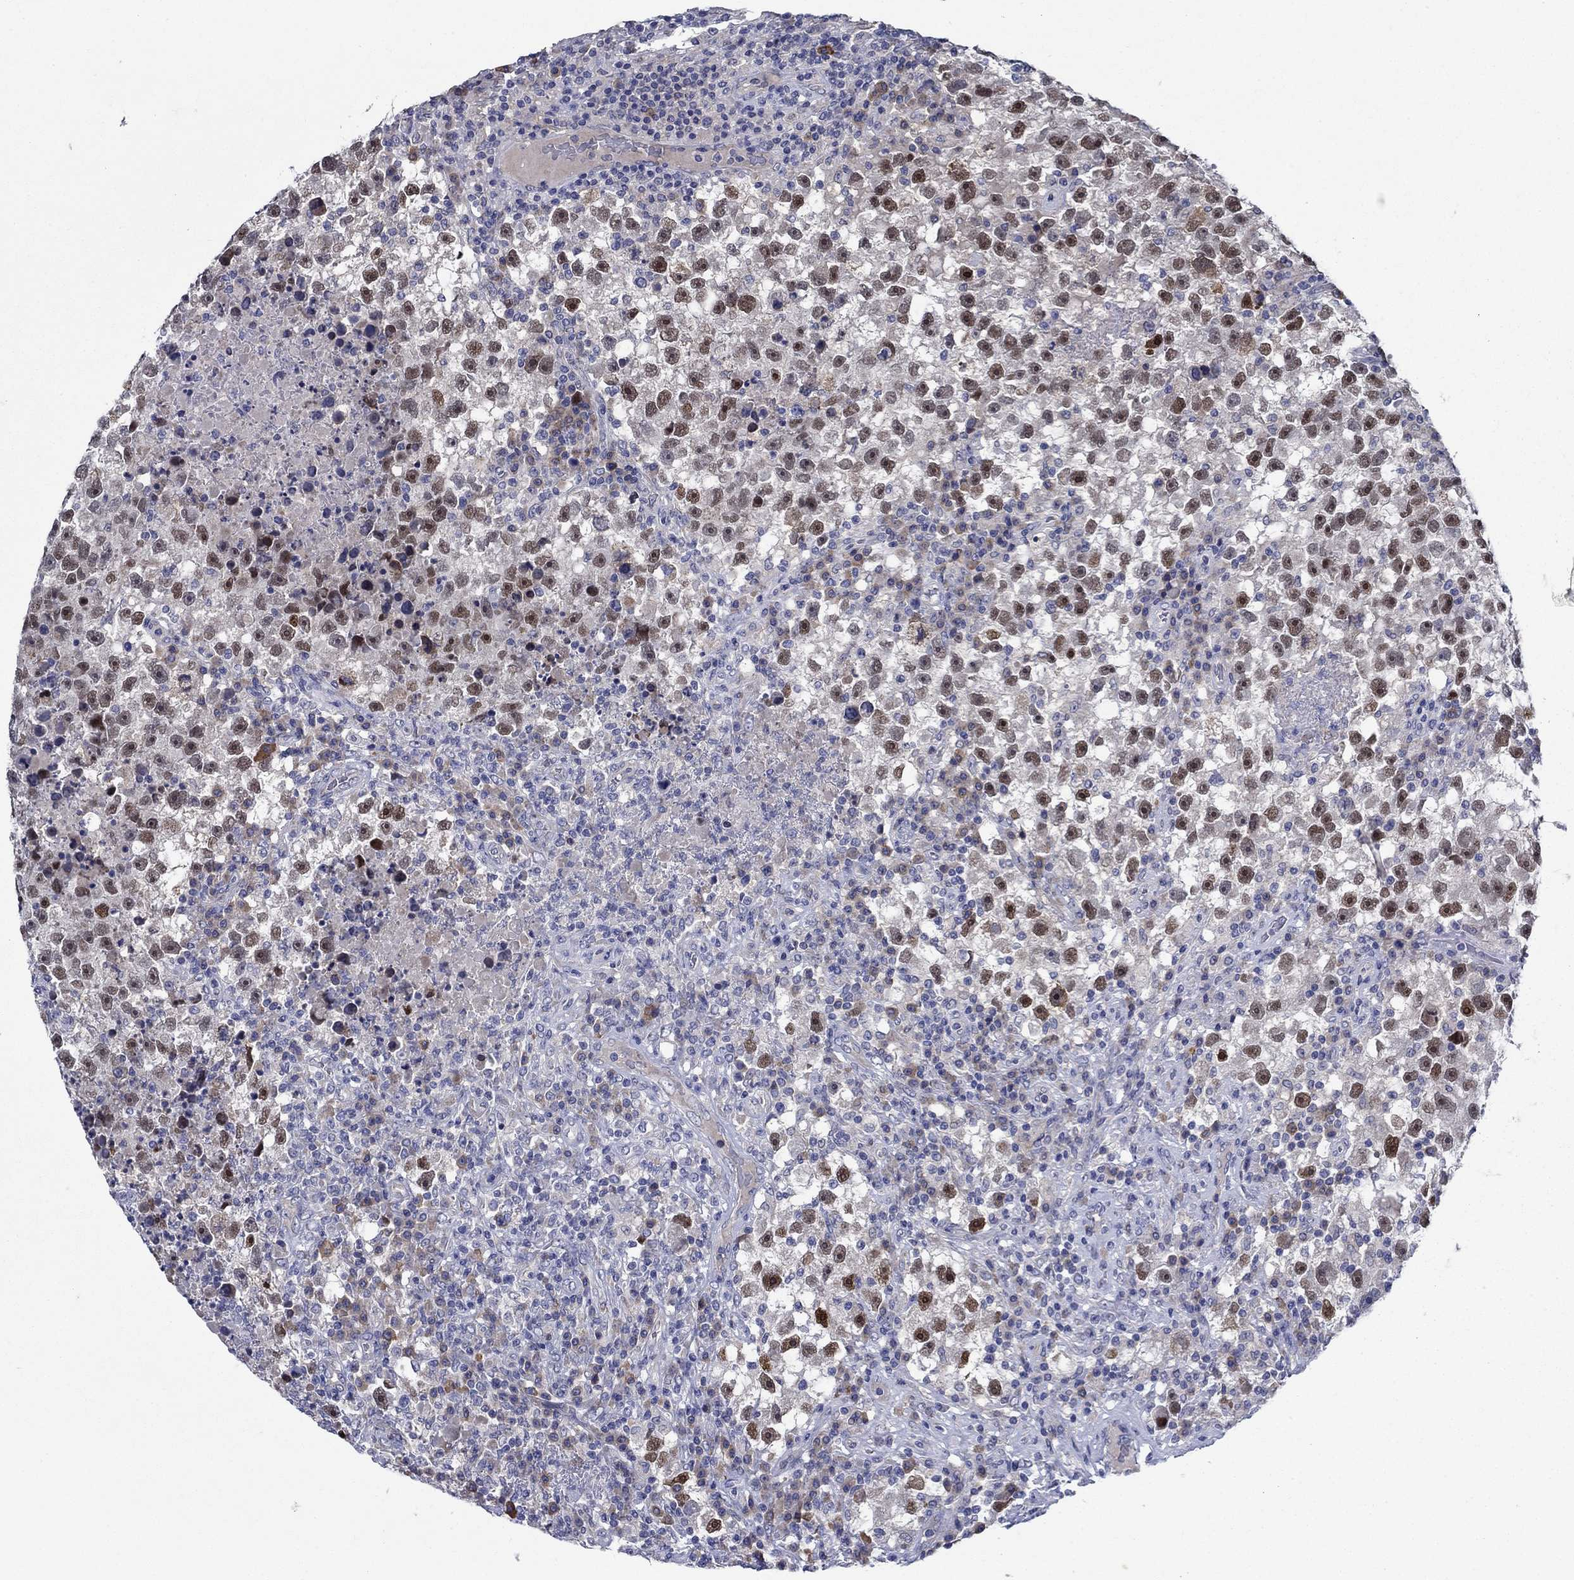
{"staining": {"intensity": "strong", "quantity": "<25%", "location": "nuclear"}, "tissue": "testis cancer", "cell_type": "Tumor cells", "image_type": "cancer", "snomed": [{"axis": "morphology", "description": "Seminoma, NOS"}, {"axis": "topography", "description": "Testis"}], "caption": "The image demonstrates a brown stain indicating the presence of a protein in the nuclear of tumor cells in seminoma (testis).", "gene": "SULT2B1", "patient": {"sex": "male", "age": 47}}